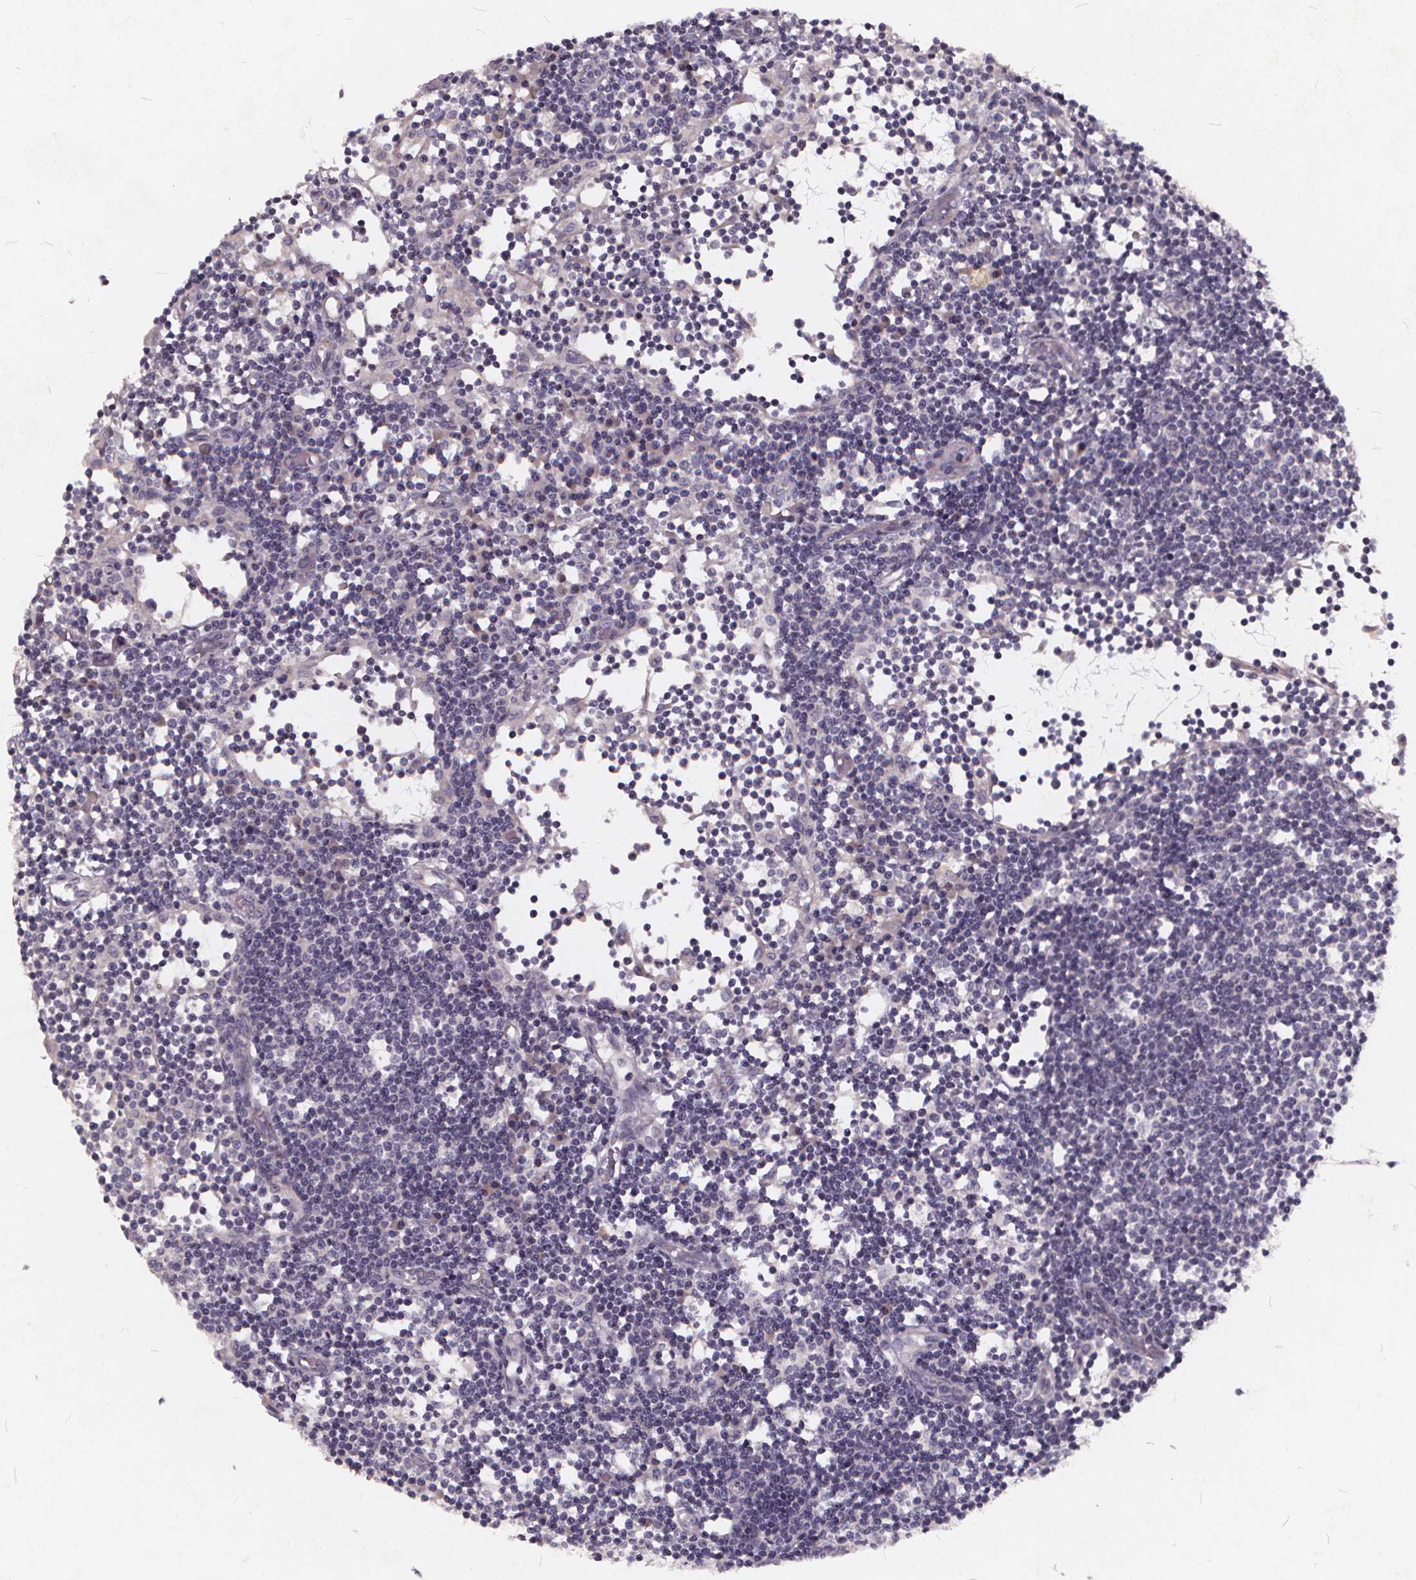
{"staining": {"intensity": "negative", "quantity": "none", "location": "none"}, "tissue": "lymph node", "cell_type": "Germinal center cells", "image_type": "normal", "snomed": [{"axis": "morphology", "description": "Normal tissue, NOS"}, {"axis": "topography", "description": "Lymph node"}], "caption": "High power microscopy photomicrograph of an immunohistochemistry (IHC) image of normal lymph node, revealing no significant expression in germinal center cells. (DAB (3,3'-diaminobenzidine) immunohistochemistry visualized using brightfield microscopy, high magnification).", "gene": "TSPAN14", "patient": {"sex": "female", "age": 72}}